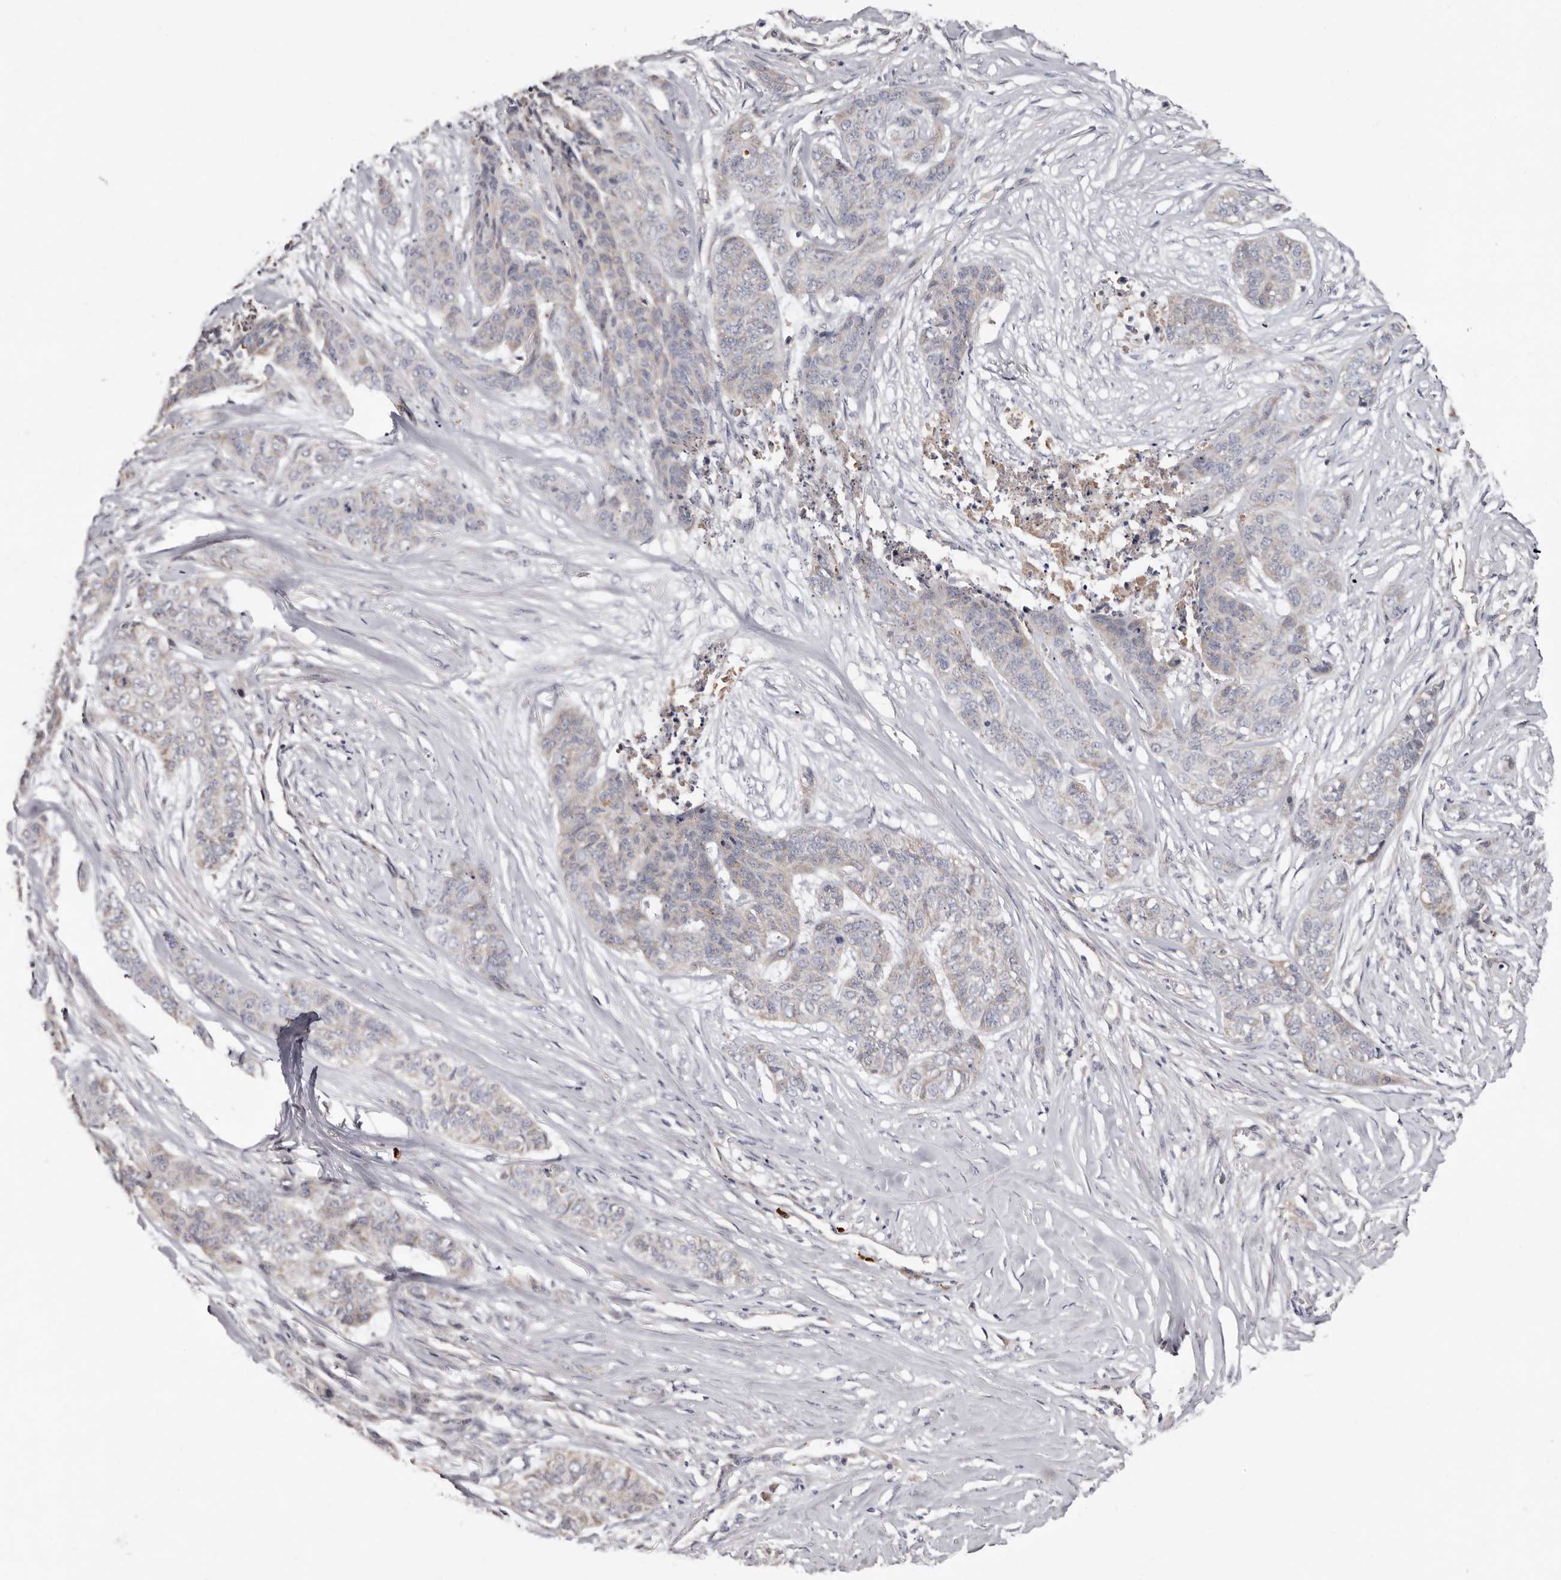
{"staining": {"intensity": "negative", "quantity": "none", "location": "none"}, "tissue": "skin cancer", "cell_type": "Tumor cells", "image_type": "cancer", "snomed": [{"axis": "morphology", "description": "Basal cell carcinoma"}, {"axis": "topography", "description": "Skin"}], "caption": "A high-resolution photomicrograph shows immunohistochemistry (IHC) staining of skin cancer, which displays no significant staining in tumor cells. (DAB (3,3'-diaminobenzidine) IHC with hematoxylin counter stain).", "gene": "SPTA1", "patient": {"sex": "female", "age": 64}}